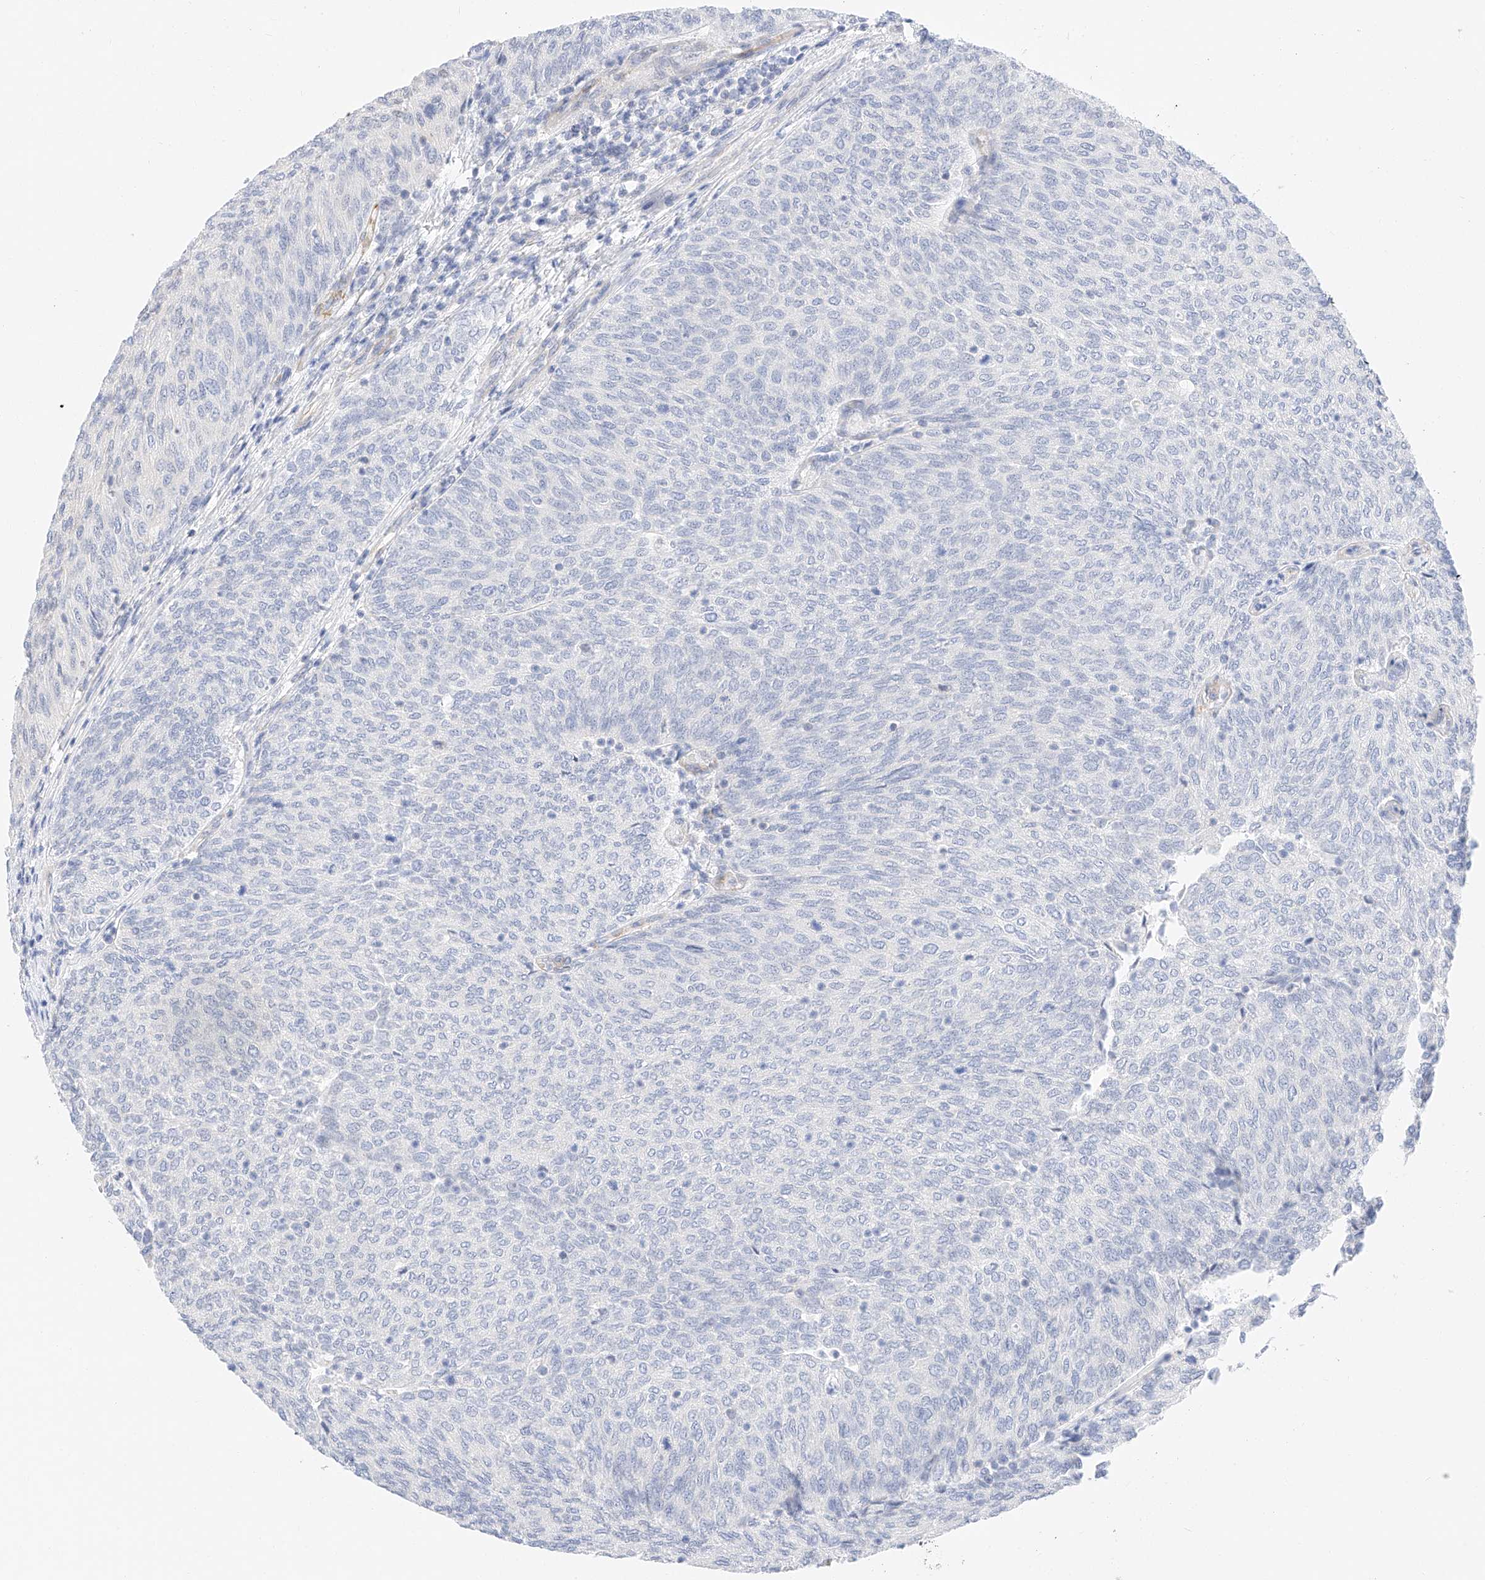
{"staining": {"intensity": "negative", "quantity": "none", "location": "none"}, "tissue": "urothelial cancer", "cell_type": "Tumor cells", "image_type": "cancer", "snomed": [{"axis": "morphology", "description": "Urothelial carcinoma, Low grade"}, {"axis": "topography", "description": "Urinary bladder"}], "caption": "DAB (3,3'-diaminobenzidine) immunohistochemical staining of low-grade urothelial carcinoma exhibits no significant expression in tumor cells. (Stains: DAB IHC with hematoxylin counter stain, Microscopy: brightfield microscopy at high magnification).", "gene": "CDCP2", "patient": {"sex": "female", "age": 79}}